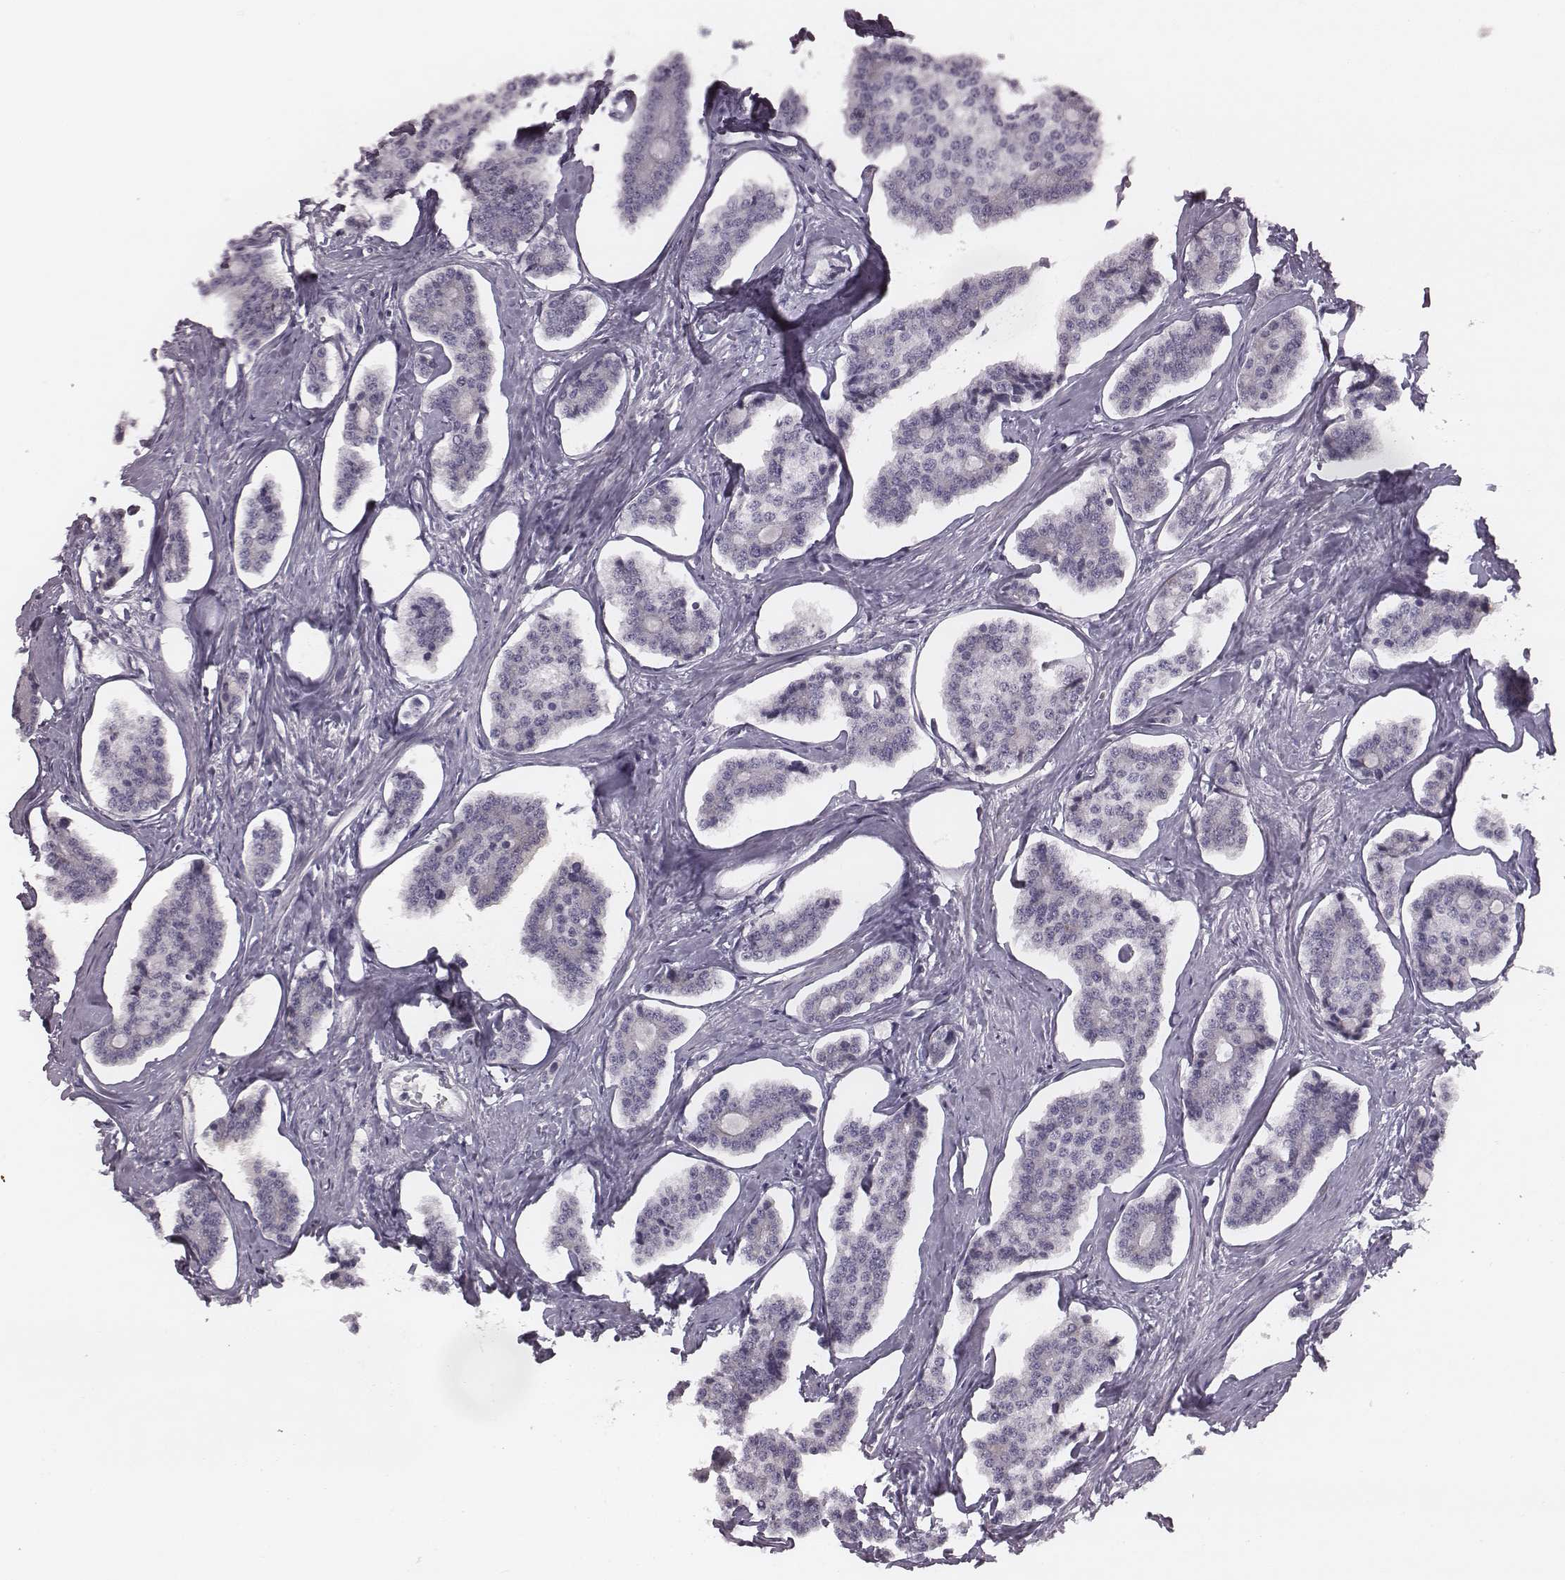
{"staining": {"intensity": "negative", "quantity": "none", "location": "none"}, "tissue": "carcinoid", "cell_type": "Tumor cells", "image_type": "cancer", "snomed": [{"axis": "morphology", "description": "Carcinoid, malignant, NOS"}, {"axis": "topography", "description": "Small intestine"}], "caption": "A high-resolution histopathology image shows IHC staining of malignant carcinoid, which exhibits no significant expression in tumor cells. (Brightfield microscopy of DAB immunohistochemistry (IHC) at high magnification).", "gene": "PDE8B", "patient": {"sex": "female", "age": 65}}